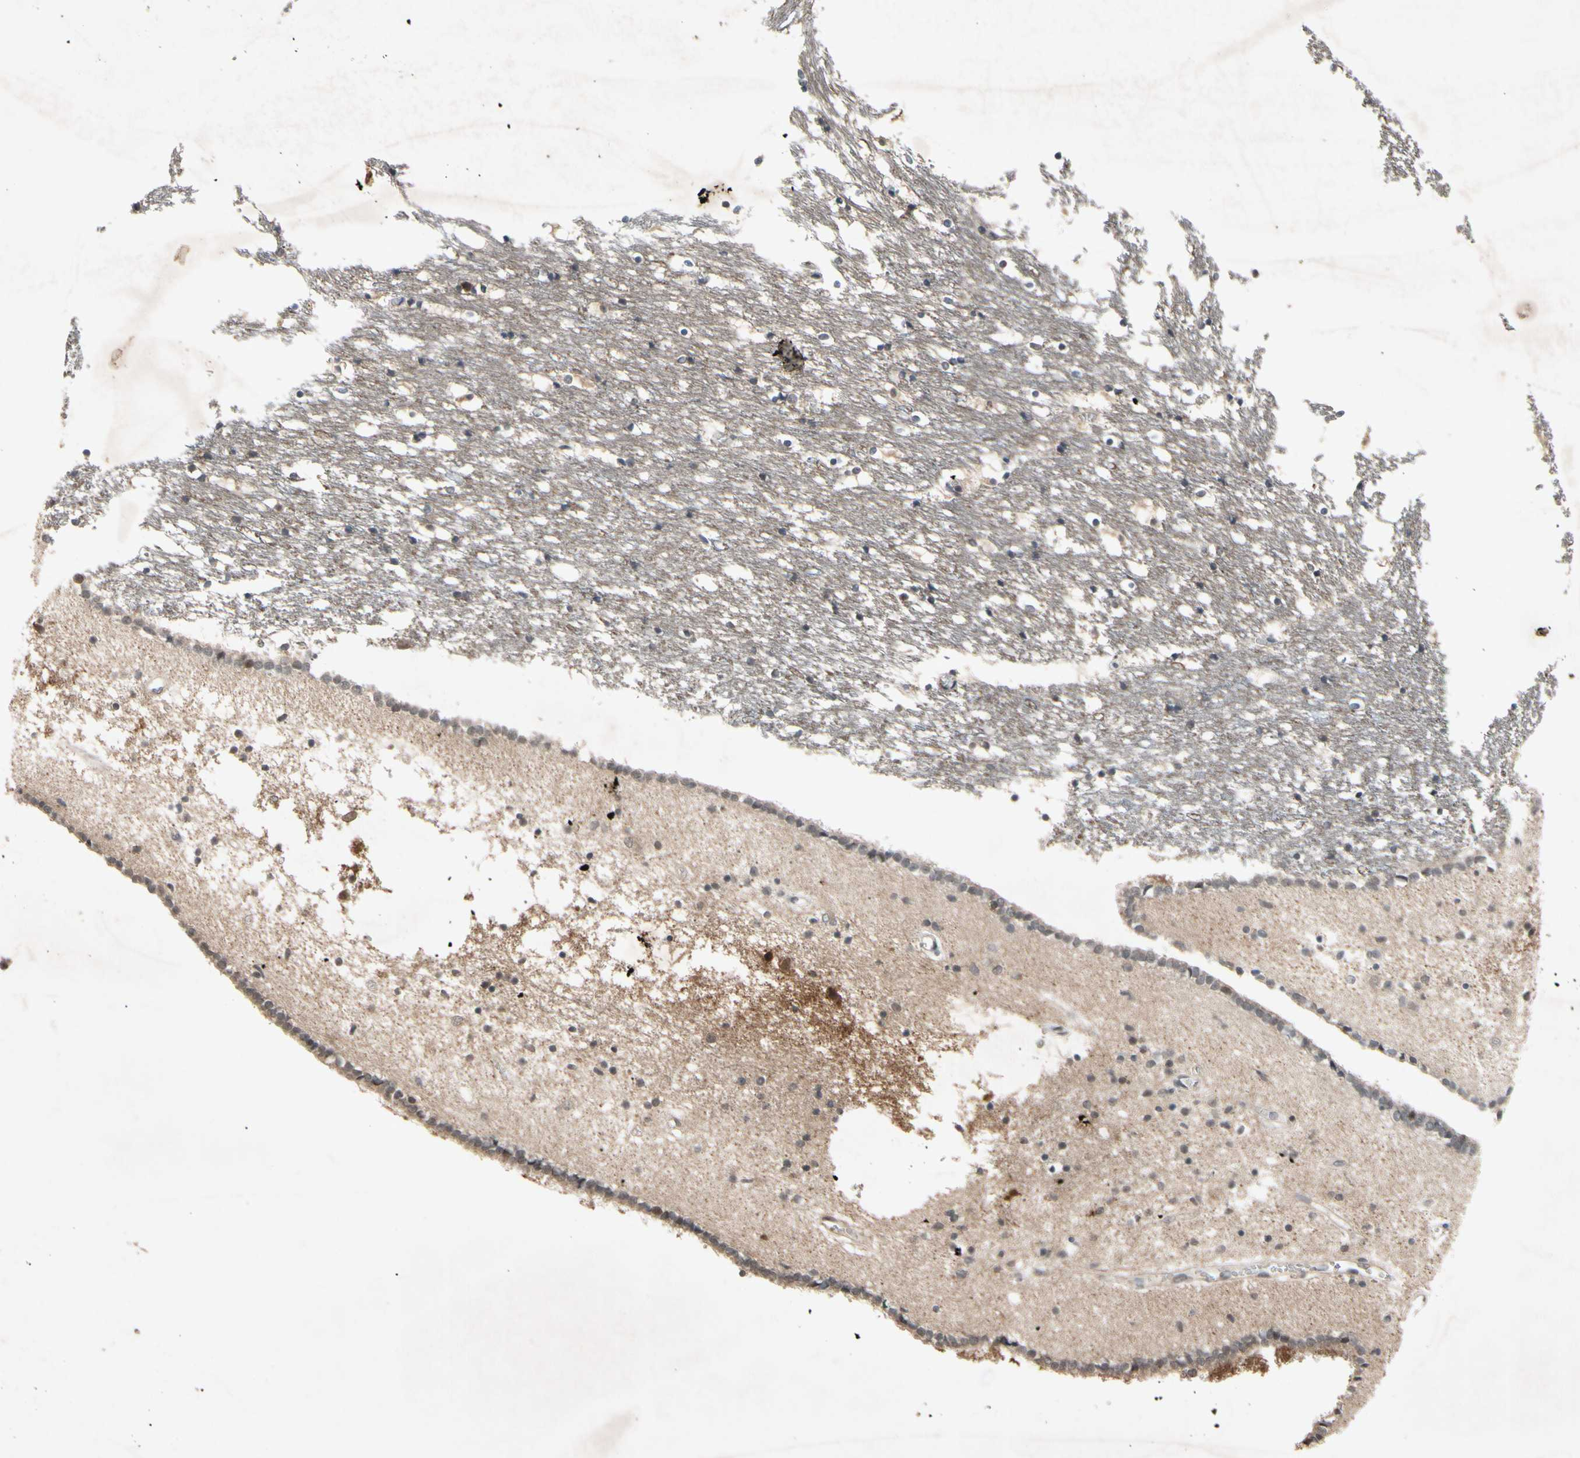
{"staining": {"intensity": "negative", "quantity": "none", "location": "none"}, "tissue": "caudate", "cell_type": "Glial cells", "image_type": "normal", "snomed": [{"axis": "morphology", "description": "Normal tissue, NOS"}, {"axis": "topography", "description": "Lateral ventricle wall"}], "caption": "The IHC micrograph has no significant expression in glial cells of caudate. (IHC, brightfield microscopy, high magnification).", "gene": "NSF", "patient": {"sex": "male", "age": 45}}